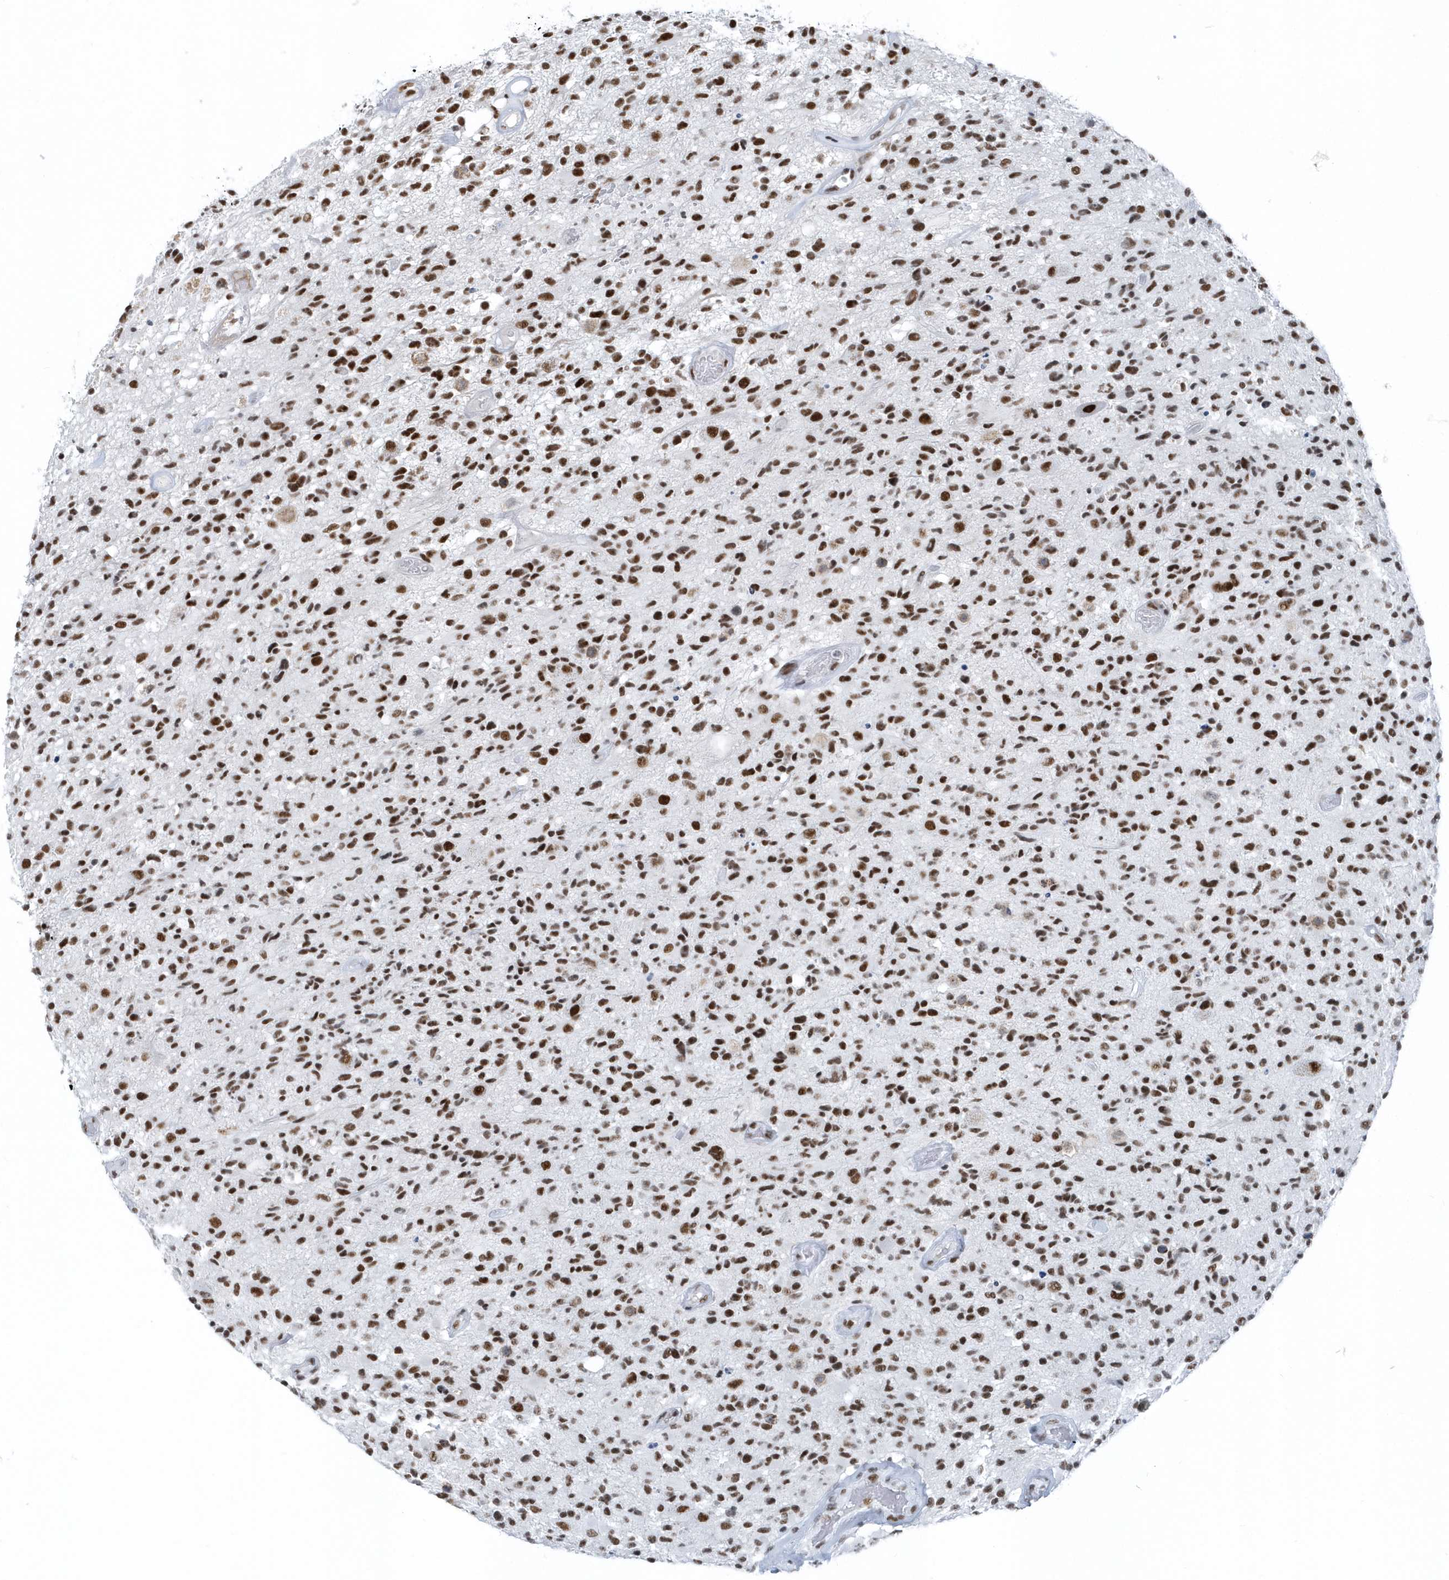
{"staining": {"intensity": "strong", "quantity": ">75%", "location": "nuclear"}, "tissue": "glioma", "cell_type": "Tumor cells", "image_type": "cancer", "snomed": [{"axis": "morphology", "description": "Glioma, malignant, High grade"}, {"axis": "morphology", "description": "Glioblastoma, NOS"}, {"axis": "topography", "description": "Brain"}], "caption": "Immunohistochemistry (IHC) photomicrograph of neoplastic tissue: human glioma stained using immunohistochemistry reveals high levels of strong protein expression localized specifically in the nuclear of tumor cells, appearing as a nuclear brown color.", "gene": "FIP1L1", "patient": {"sex": "male", "age": 60}}